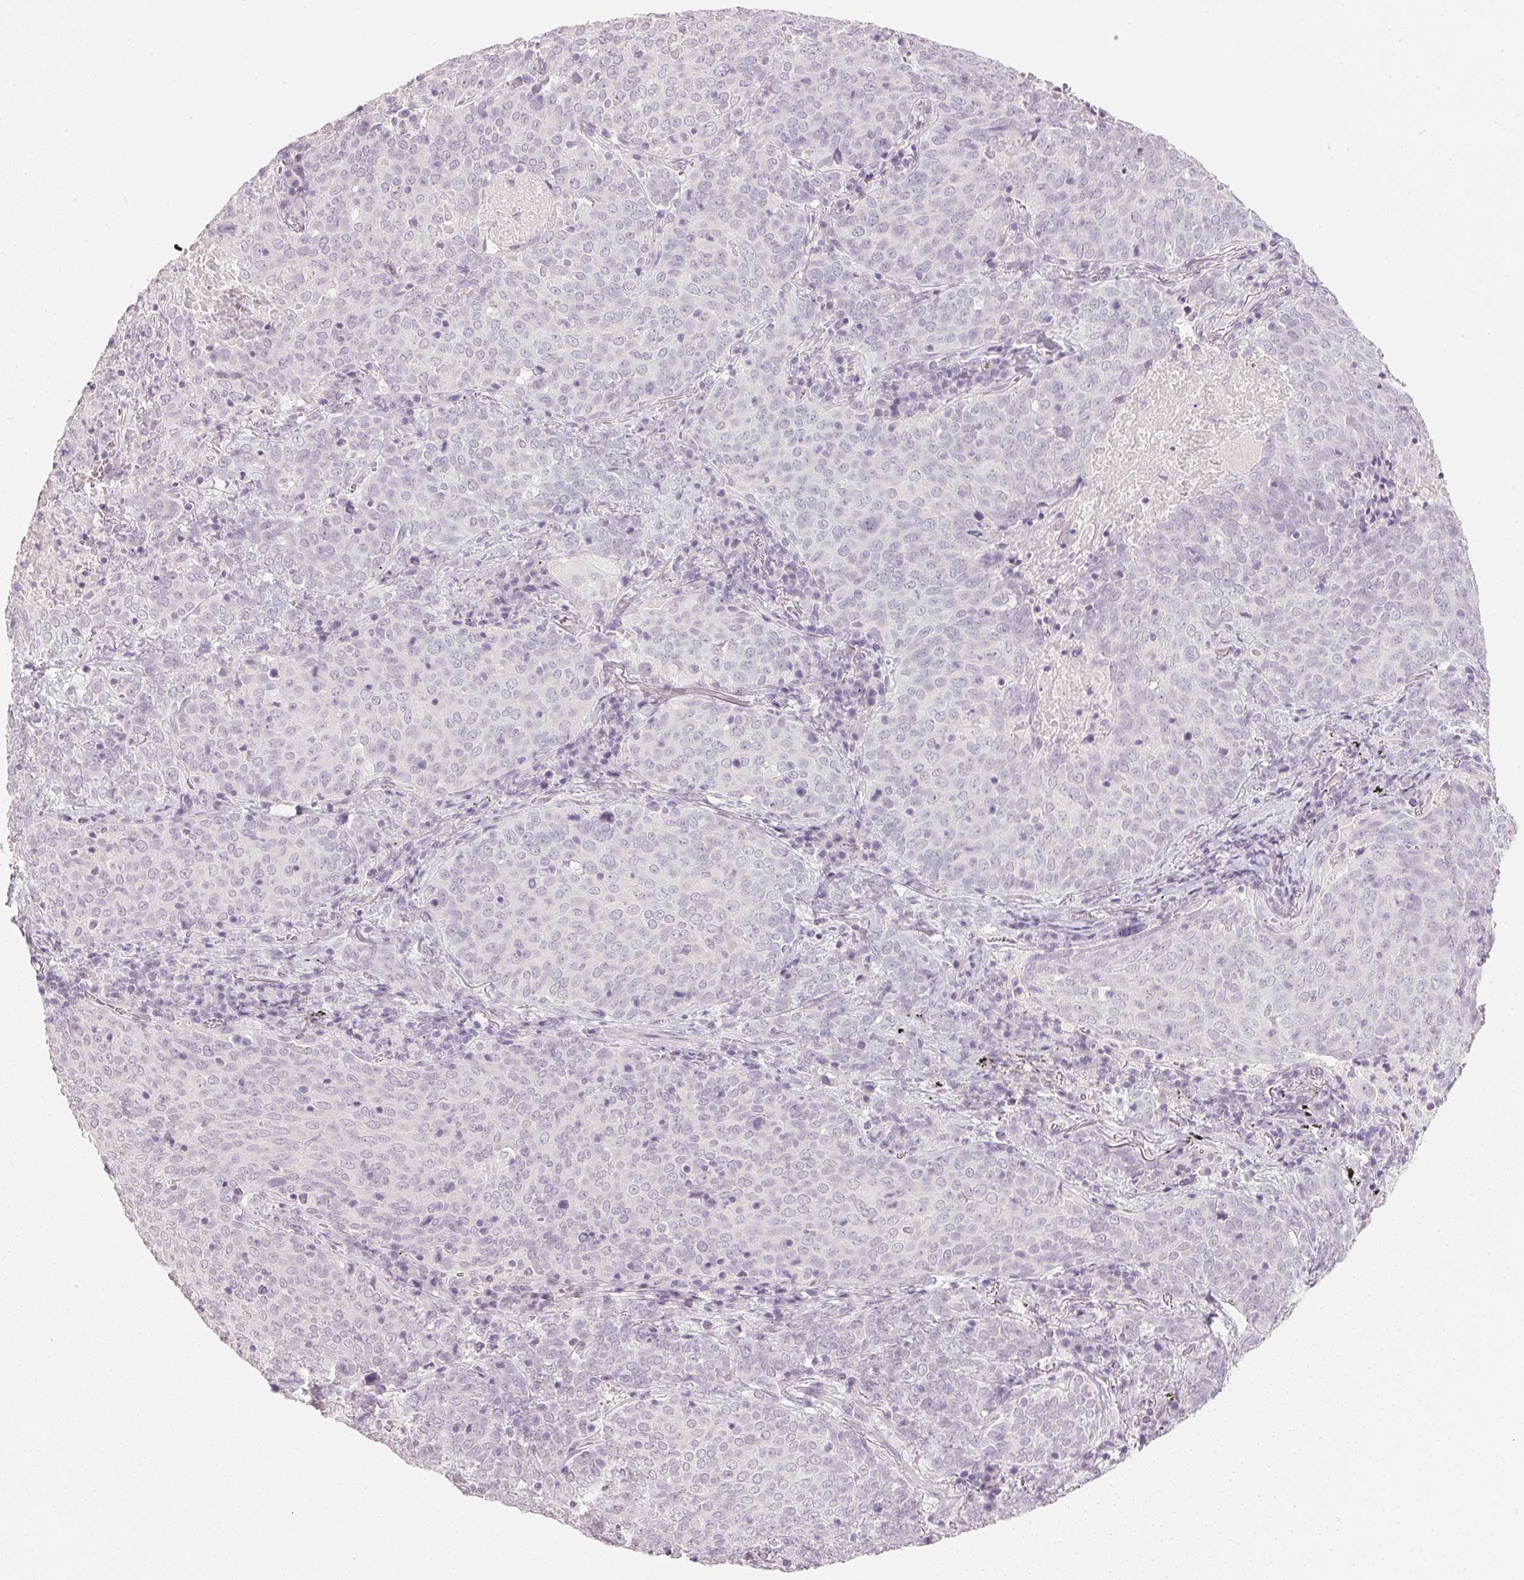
{"staining": {"intensity": "negative", "quantity": "none", "location": "none"}, "tissue": "lung cancer", "cell_type": "Tumor cells", "image_type": "cancer", "snomed": [{"axis": "morphology", "description": "Squamous cell carcinoma, NOS"}, {"axis": "topography", "description": "Lung"}], "caption": "This is a histopathology image of IHC staining of lung cancer, which shows no positivity in tumor cells. Brightfield microscopy of immunohistochemistry stained with DAB (3,3'-diaminobenzidine) (brown) and hematoxylin (blue), captured at high magnification.", "gene": "IGFBP1", "patient": {"sex": "male", "age": 82}}